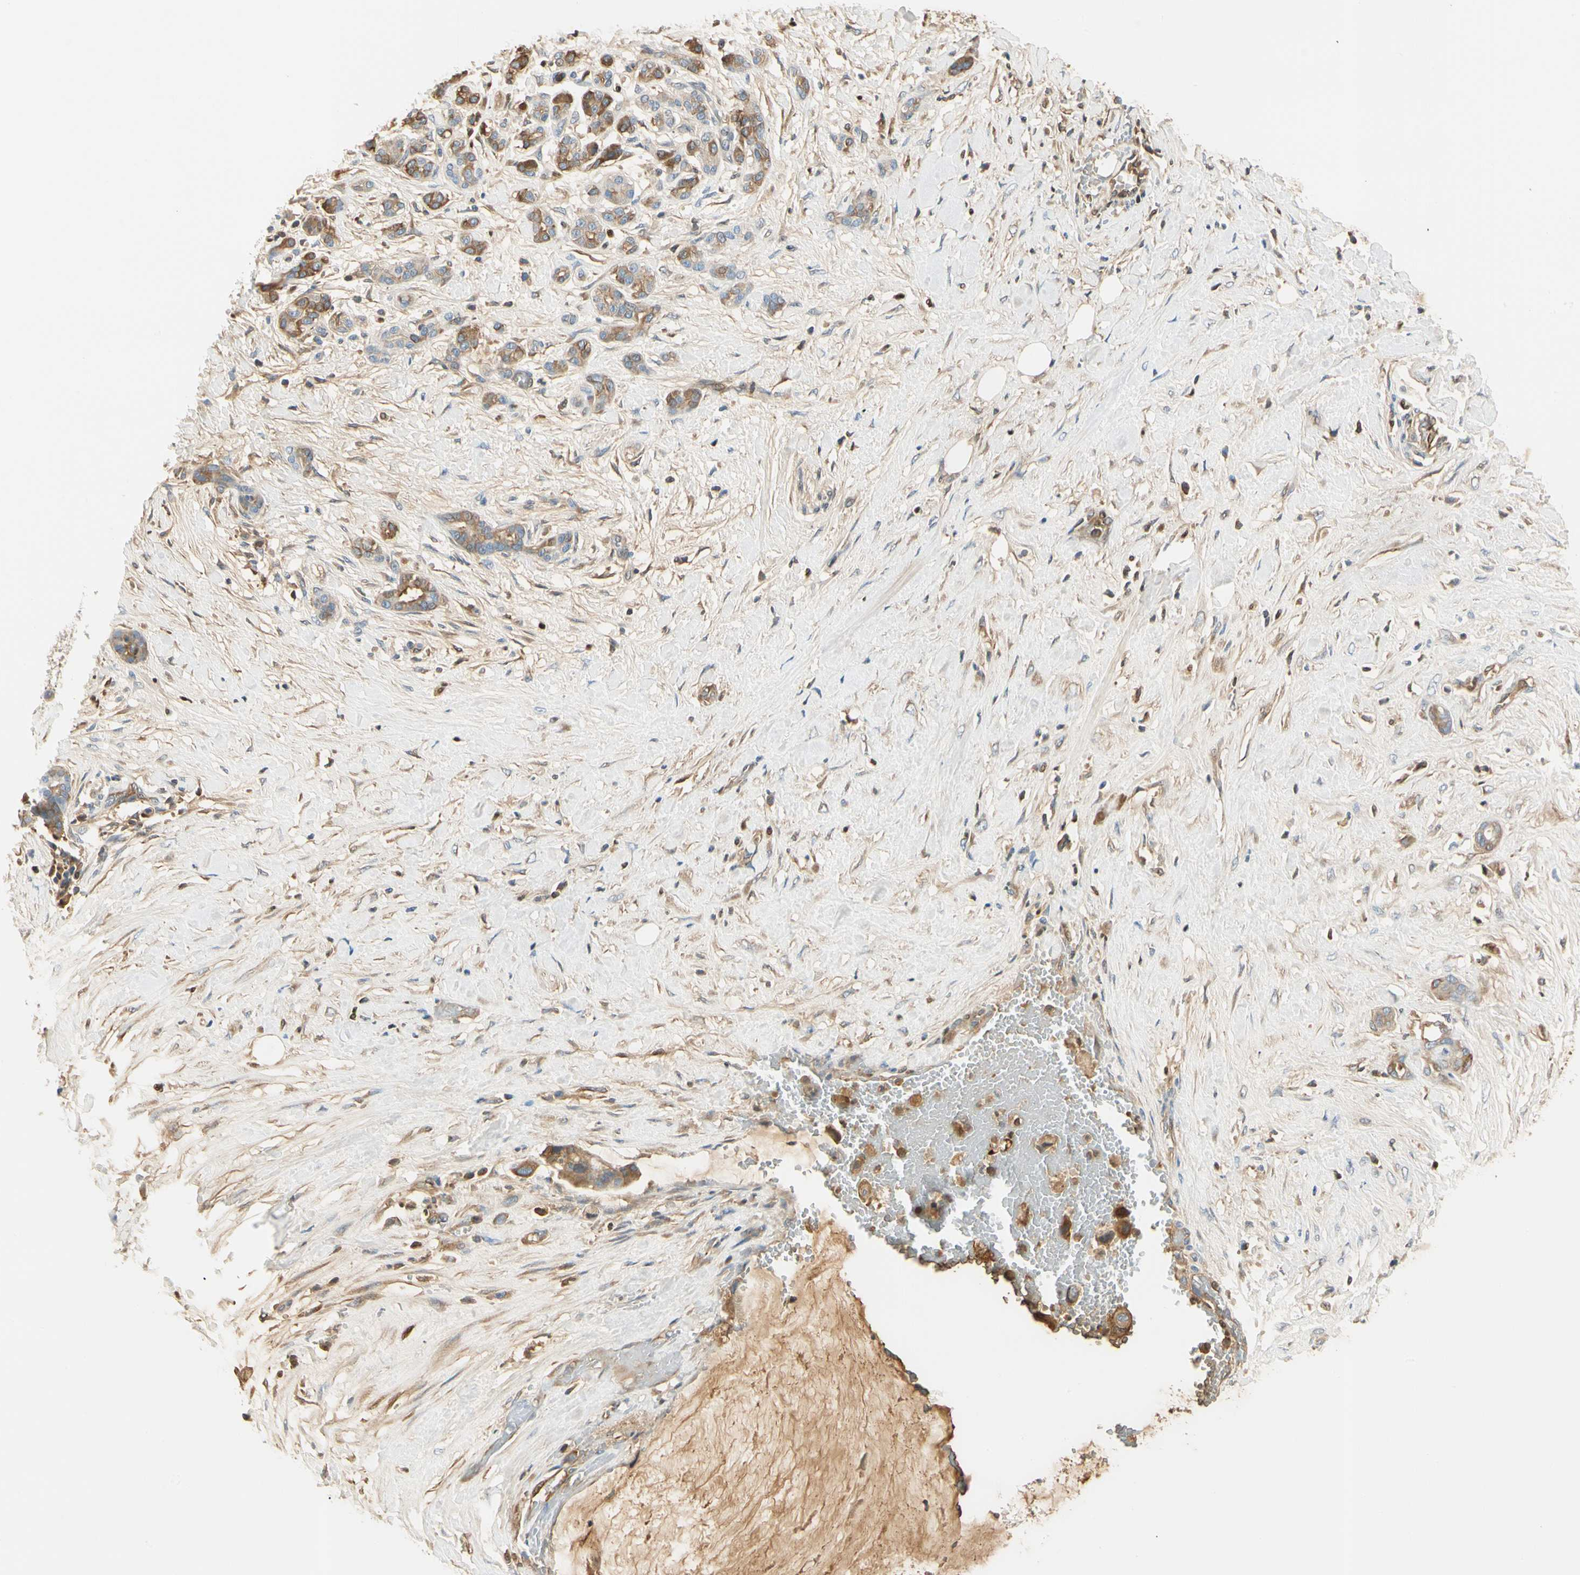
{"staining": {"intensity": "moderate", "quantity": ">75%", "location": "cytoplasmic/membranous"}, "tissue": "pancreatic cancer", "cell_type": "Tumor cells", "image_type": "cancer", "snomed": [{"axis": "morphology", "description": "Adenocarcinoma, NOS"}, {"axis": "topography", "description": "Pancreas"}], "caption": "Pancreatic cancer (adenocarcinoma) tissue shows moderate cytoplasmic/membranous positivity in about >75% of tumor cells", "gene": "LAMB3", "patient": {"sex": "male", "age": 41}}